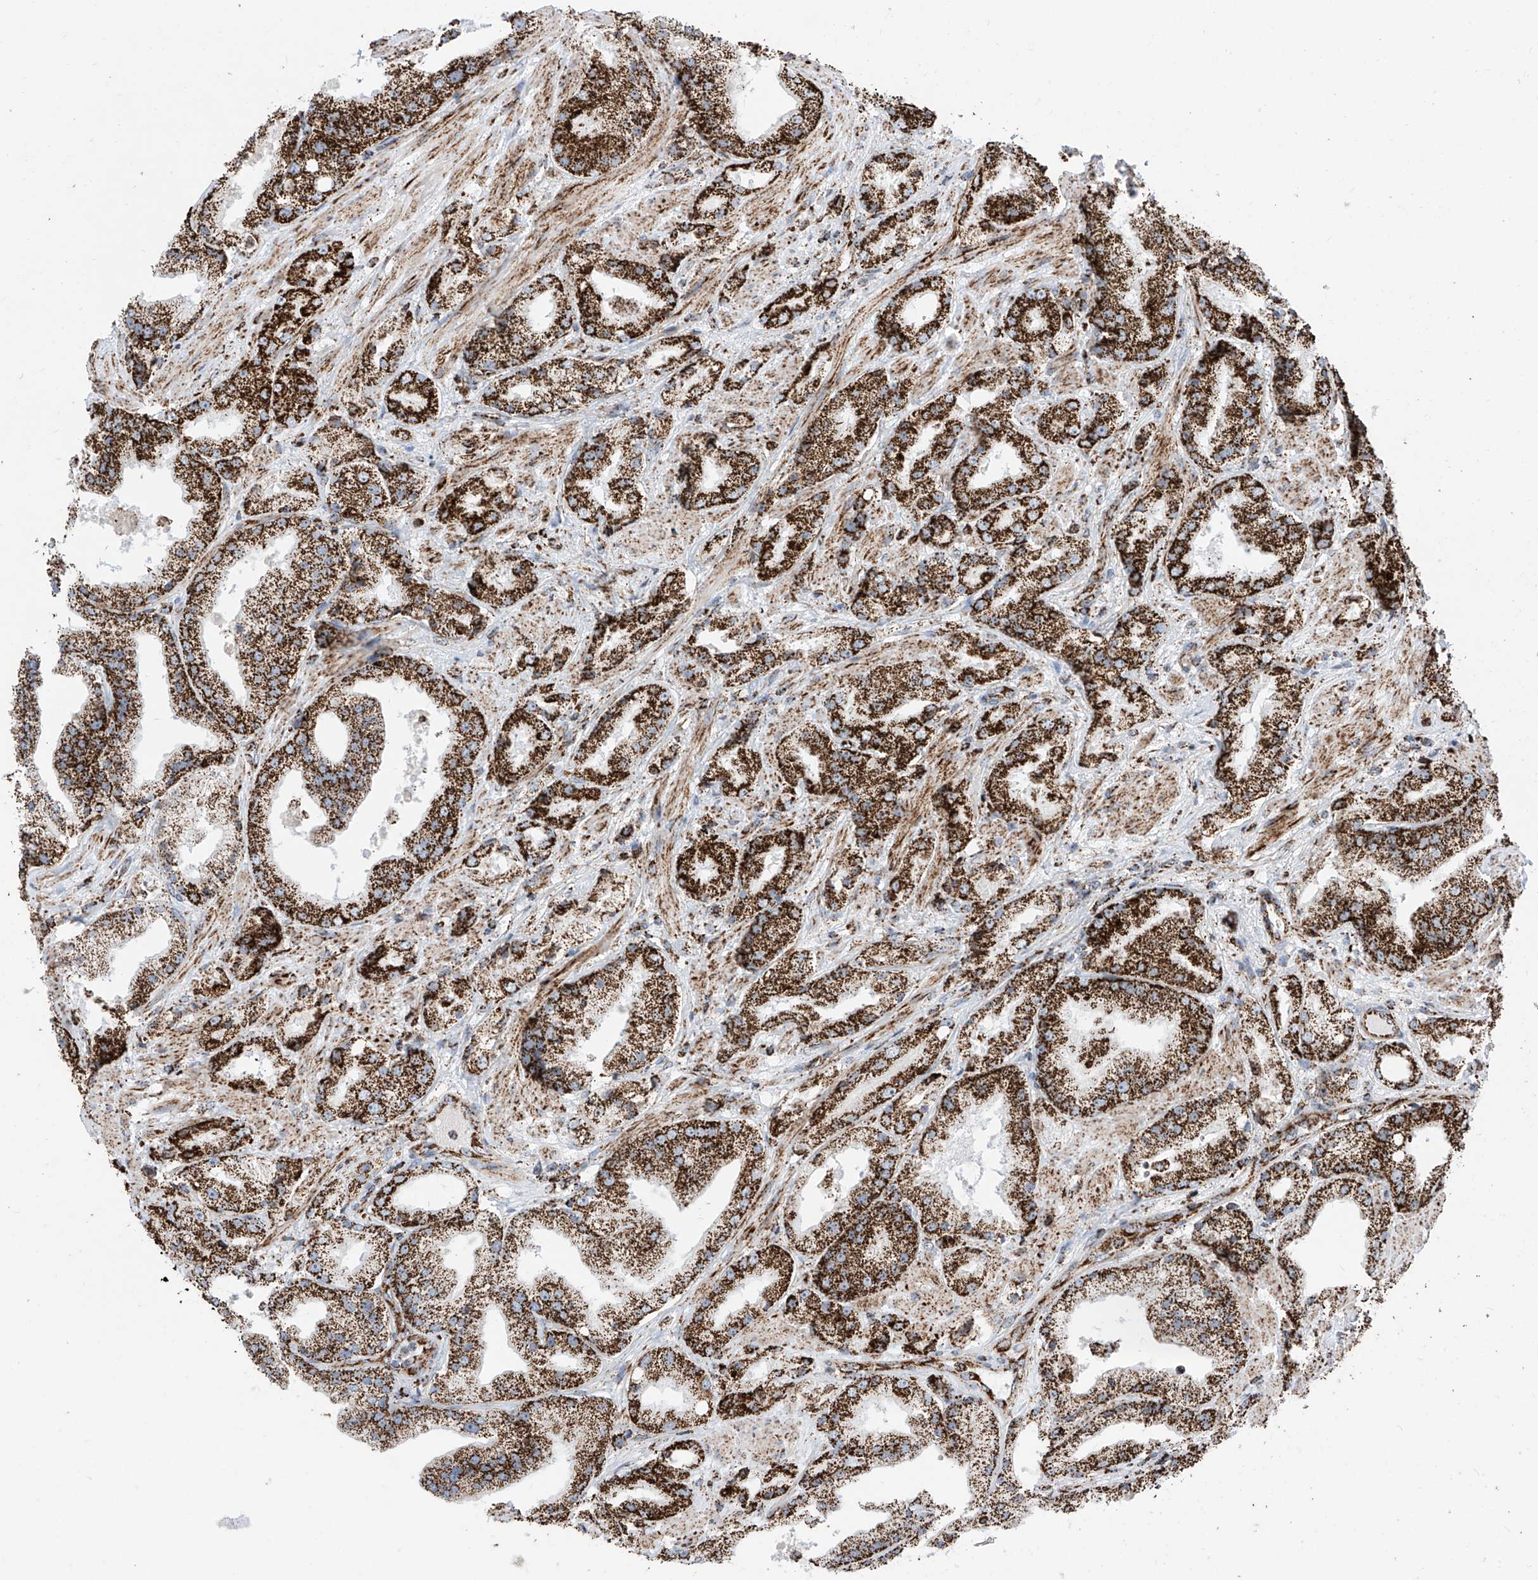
{"staining": {"intensity": "strong", "quantity": ">75%", "location": "cytoplasmic/membranous"}, "tissue": "prostate cancer", "cell_type": "Tumor cells", "image_type": "cancer", "snomed": [{"axis": "morphology", "description": "Adenocarcinoma, Low grade"}, {"axis": "topography", "description": "Prostate"}], "caption": "This image exhibits prostate cancer (adenocarcinoma (low-grade)) stained with immunohistochemistry to label a protein in brown. The cytoplasmic/membranous of tumor cells show strong positivity for the protein. Nuclei are counter-stained blue.", "gene": "COX5B", "patient": {"sex": "male", "age": 67}}